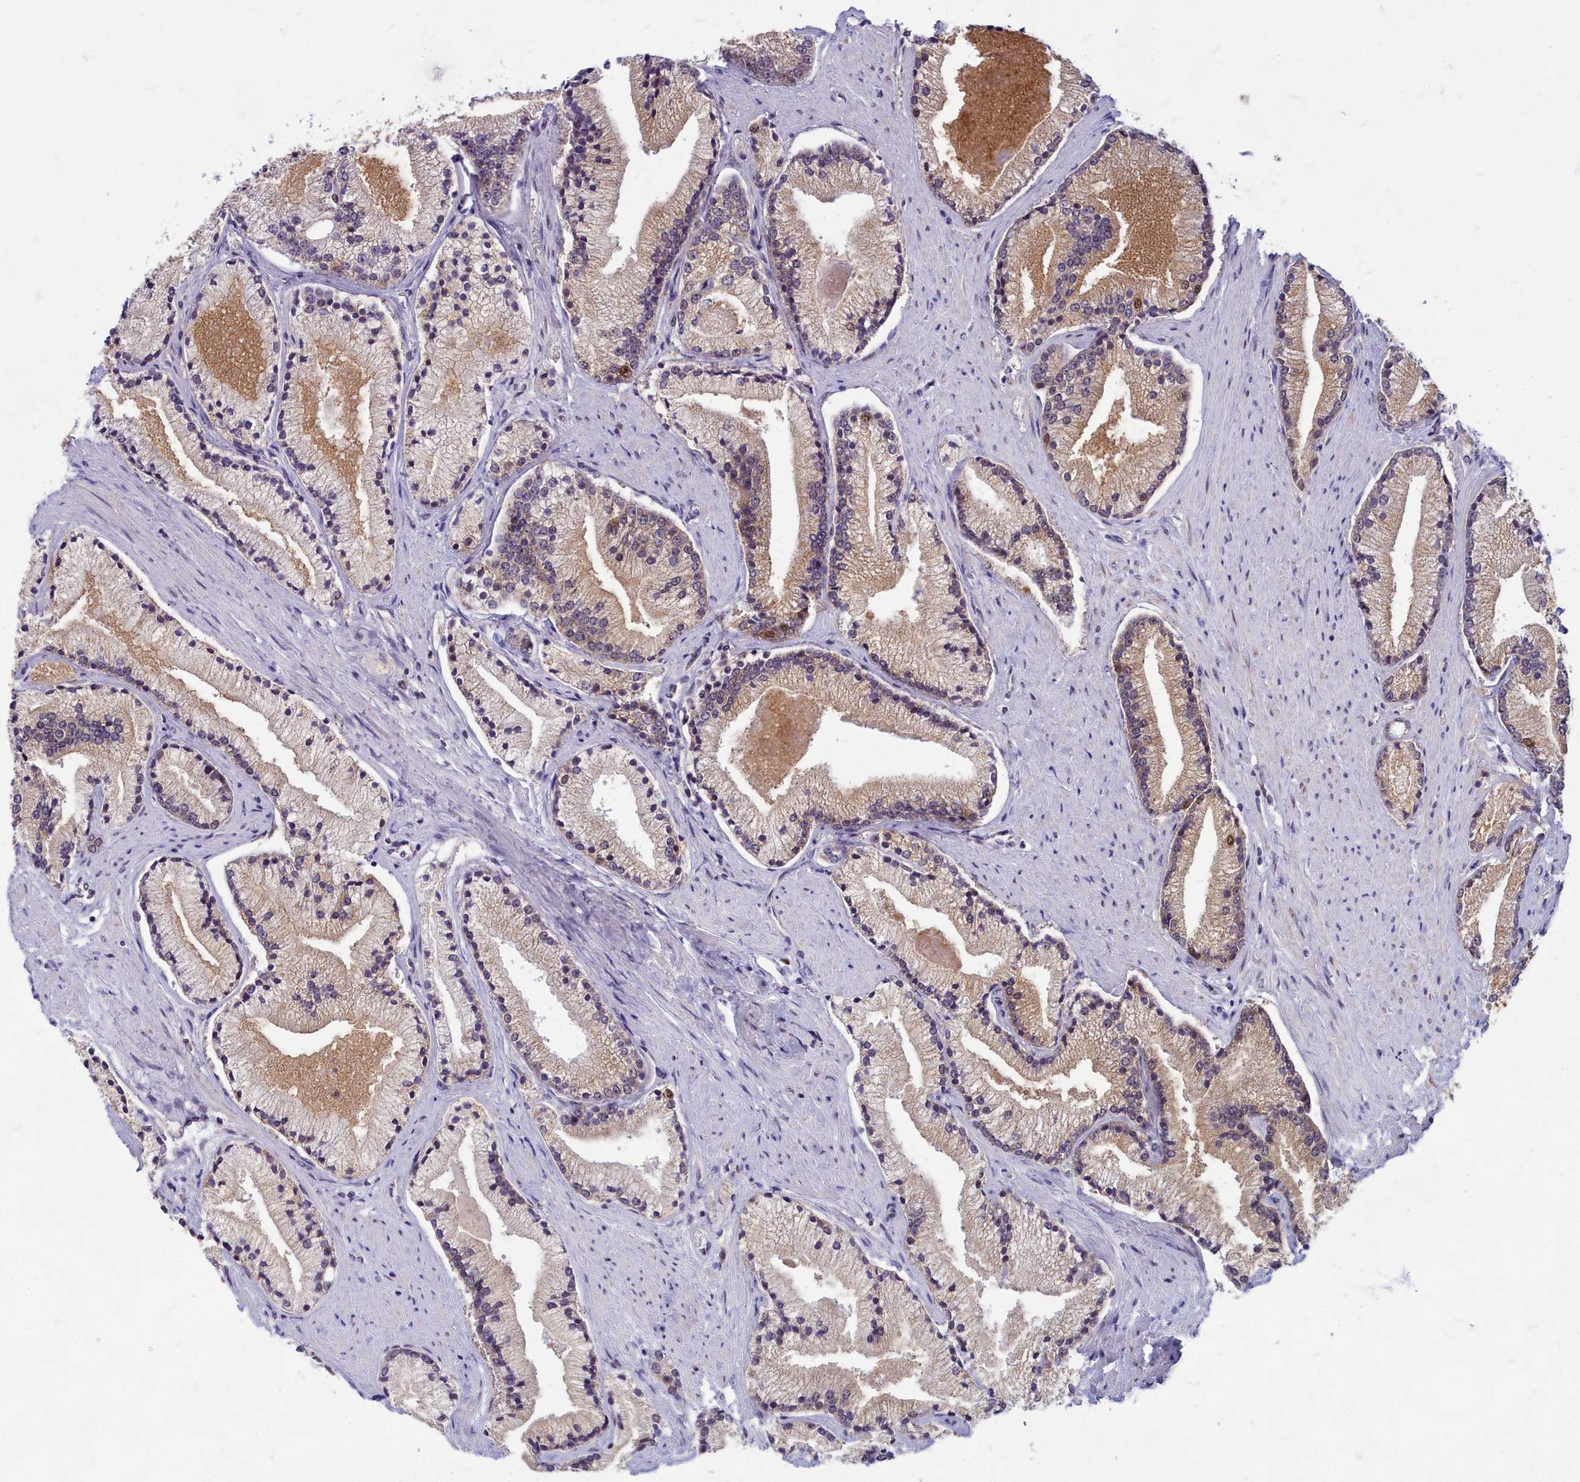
{"staining": {"intensity": "weak", "quantity": "<25%", "location": "cytoplasmic/membranous"}, "tissue": "prostate cancer", "cell_type": "Tumor cells", "image_type": "cancer", "snomed": [{"axis": "morphology", "description": "Adenocarcinoma, High grade"}, {"axis": "topography", "description": "Prostate"}], "caption": "DAB (3,3'-diaminobenzidine) immunohistochemical staining of prostate adenocarcinoma (high-grade) displays no significant positivity in tumor cells. (Immunohistochemistry (ihc), brightfield microscopy, high magnification).", "gene": "EARS2", "patient": {"sex": "male", "age": 67}}